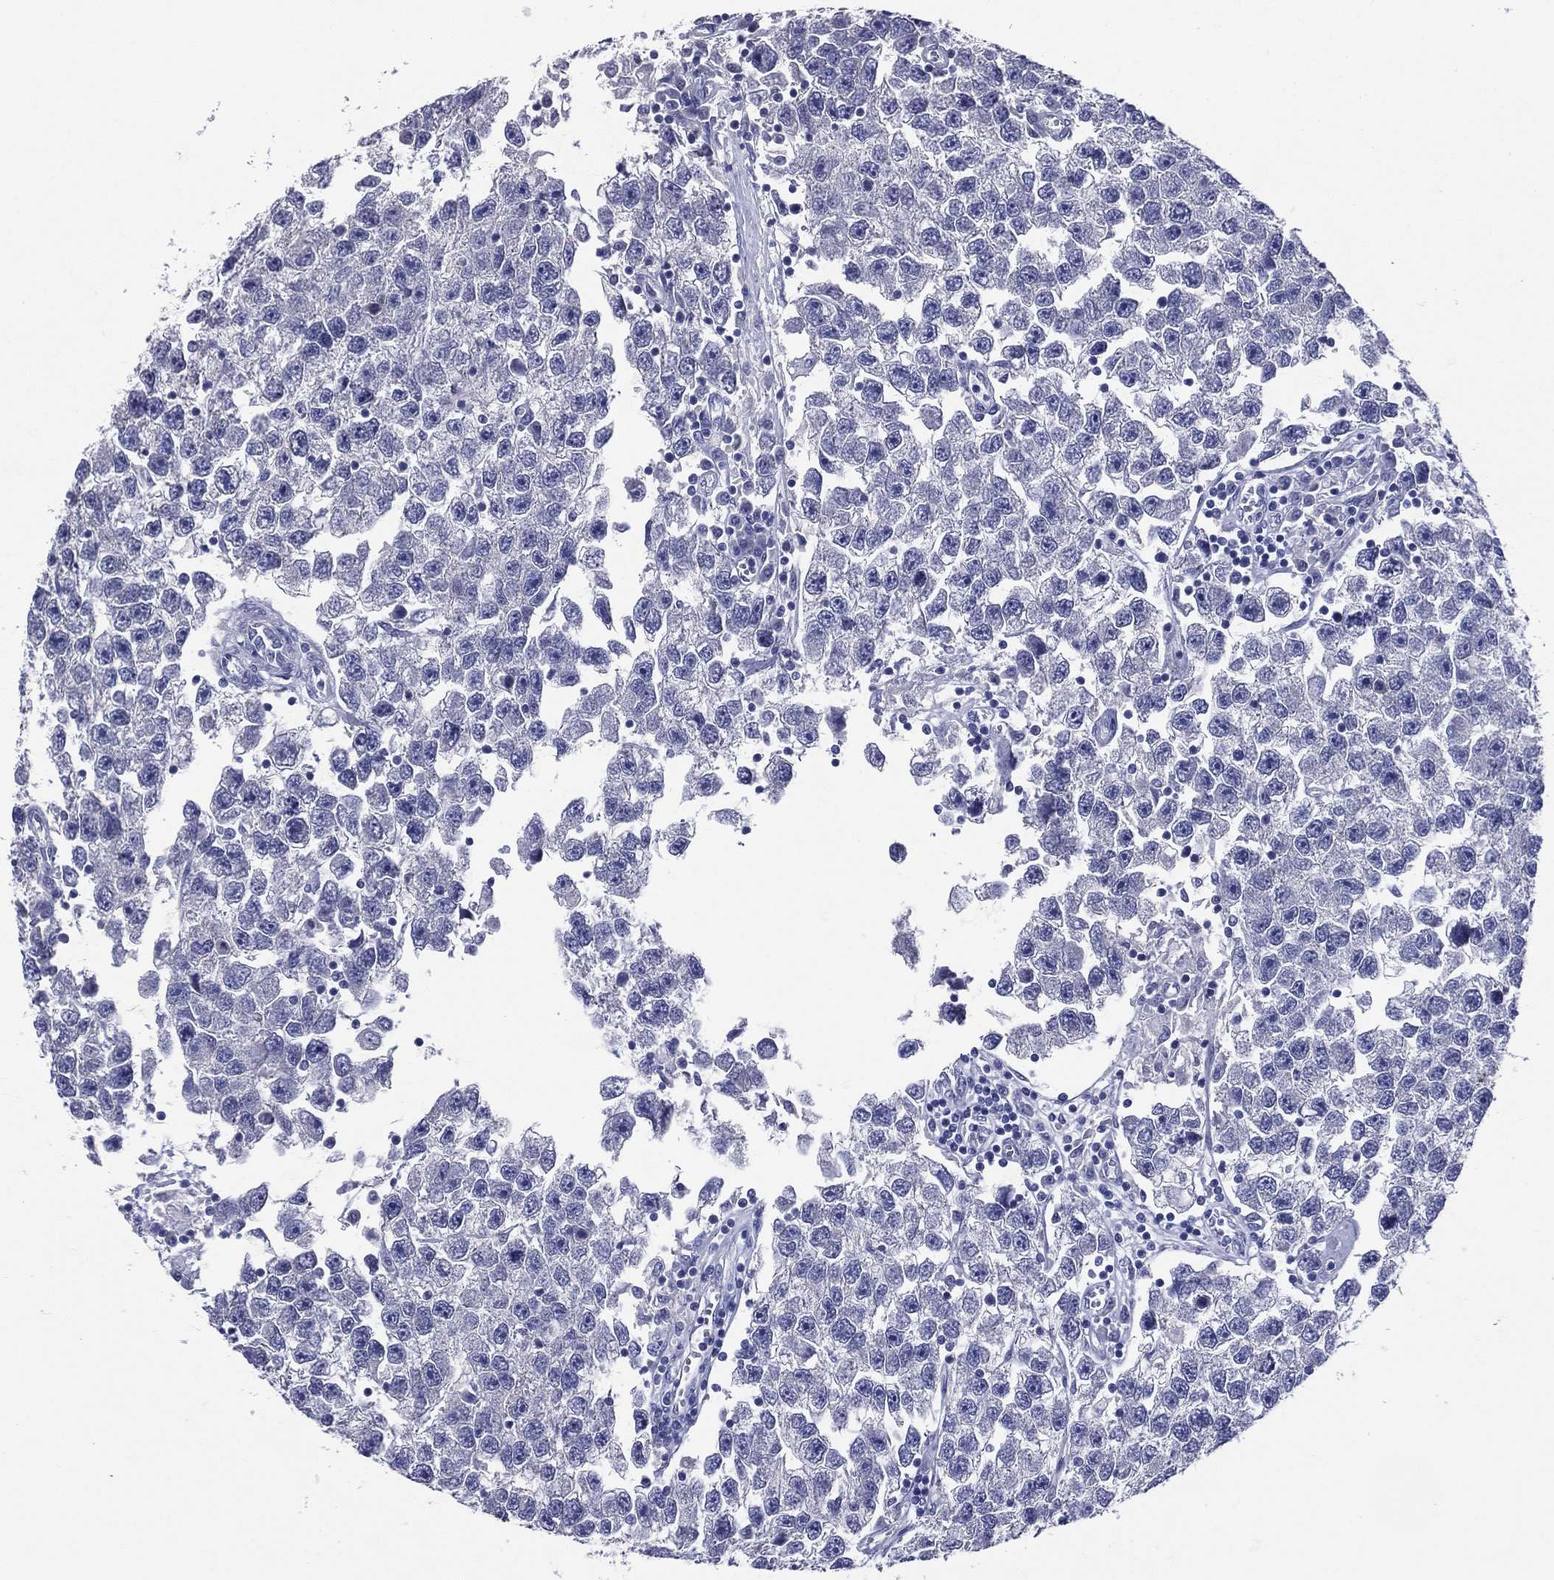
{"staining": {"intensity": "negative", "quantity": "none", "location": "none"}, "tissue": "testis cancer", "cell_type": "Tumor cells", "image_type": "cancer", "snomed": [{"axis": "morphology", "description": "Seminoma, NOS"}, {"axis": "topography", "description": "Testis"}], "caption": "DAB (3,3'-diaminobenzidine) immunohistochemical staining of human testis cancer (seminoma) displays no significant positivity in tumor cells.", "gene": "TGM1", "patient": {"sex": "male", "age": 26}}